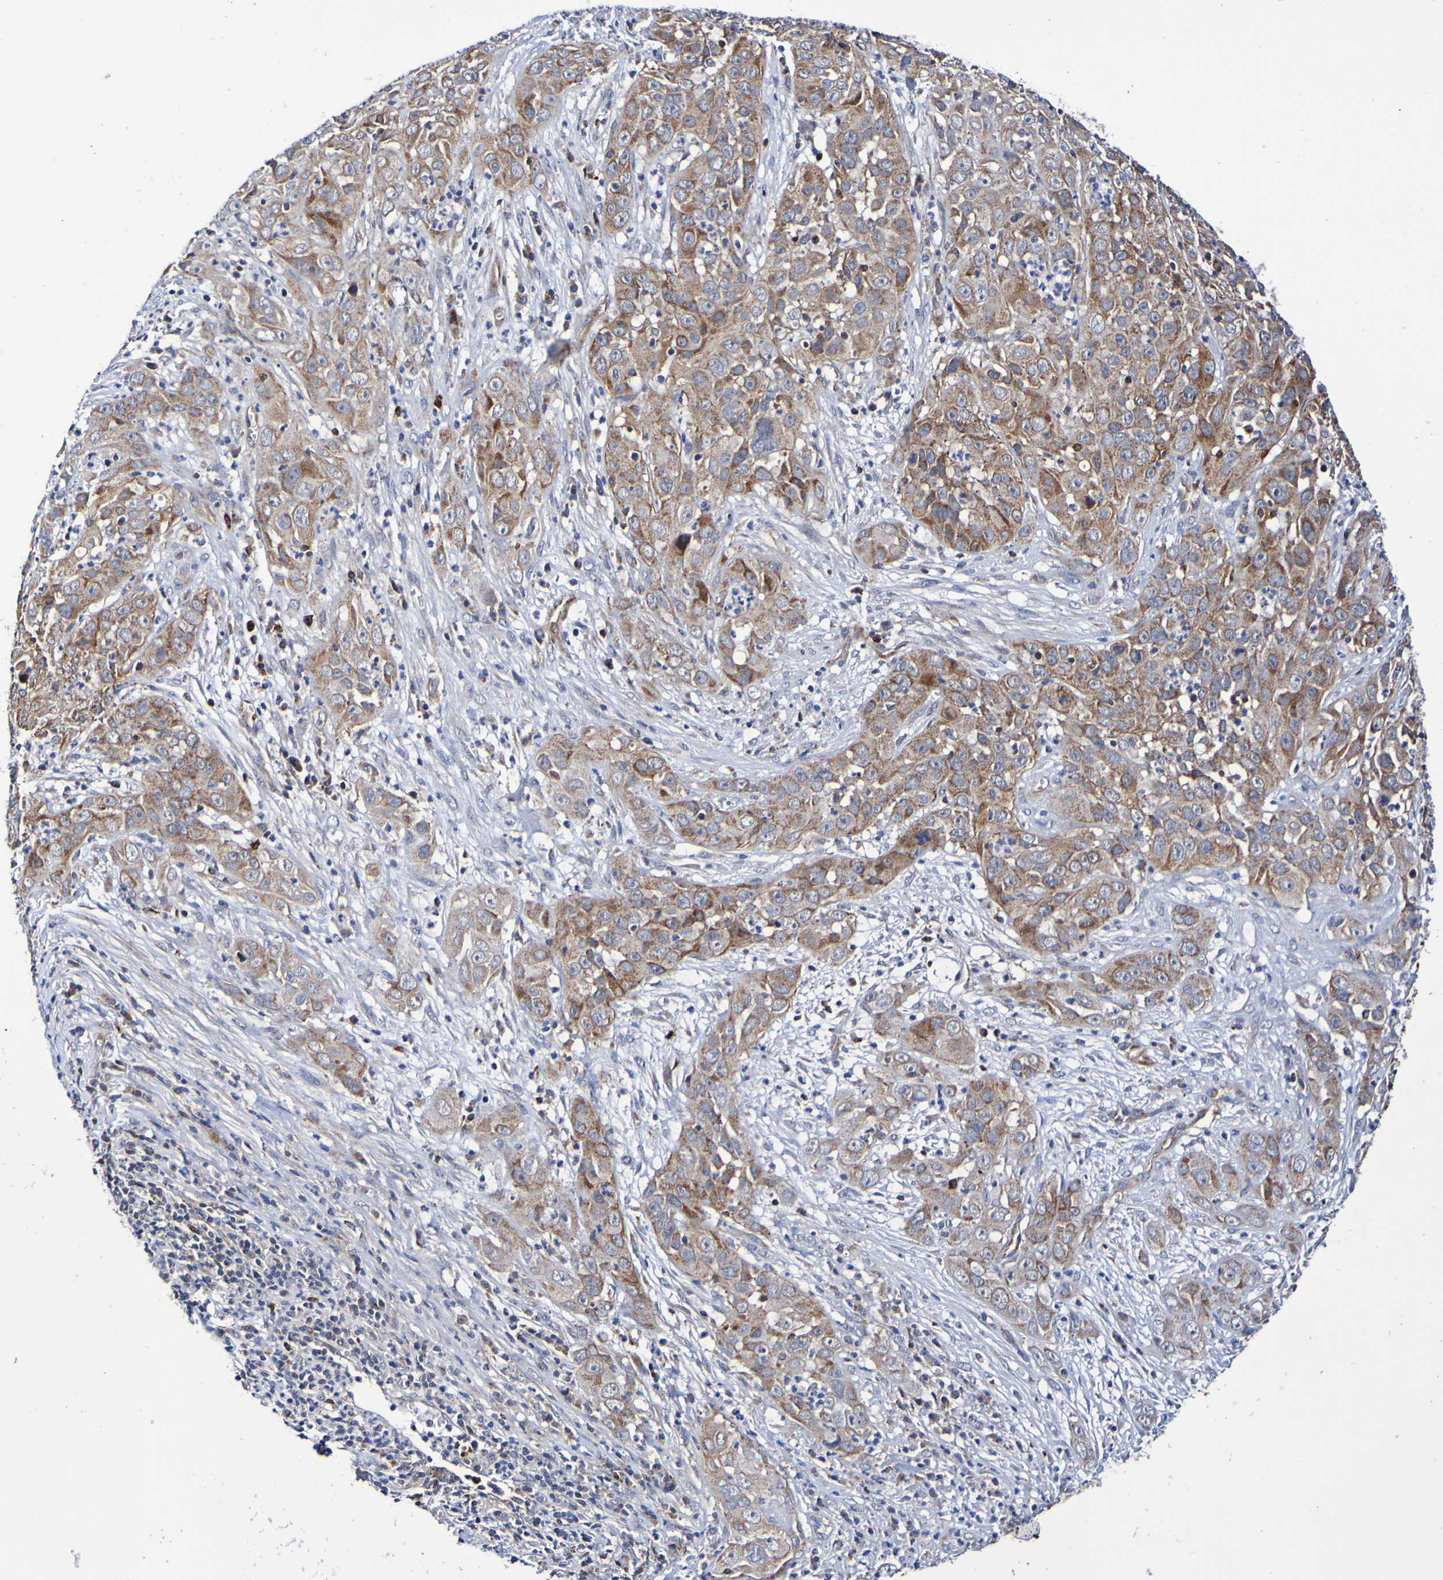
{"staining": {"intensity": "moderate", "quantity": ">75%", "location": "cytoplasmic/membranous"}, "tissue": "cervical cancer", "cell_type": "Tumor cells", "image_type": "cancer", "snomed": [{"axis": "morphology", "description": "Squamous cell carcinoma, NOS"}, {"axis": "topography", "description": "Cervix"}], "caption": "A micrograph of human cervical squamous cell carcinoma stained for a protein displays moderate cytoplasmic/membranous brown staining in tumor cells.", "gene": "GJB1", "patient": {"sex": "female", "age": 32}}